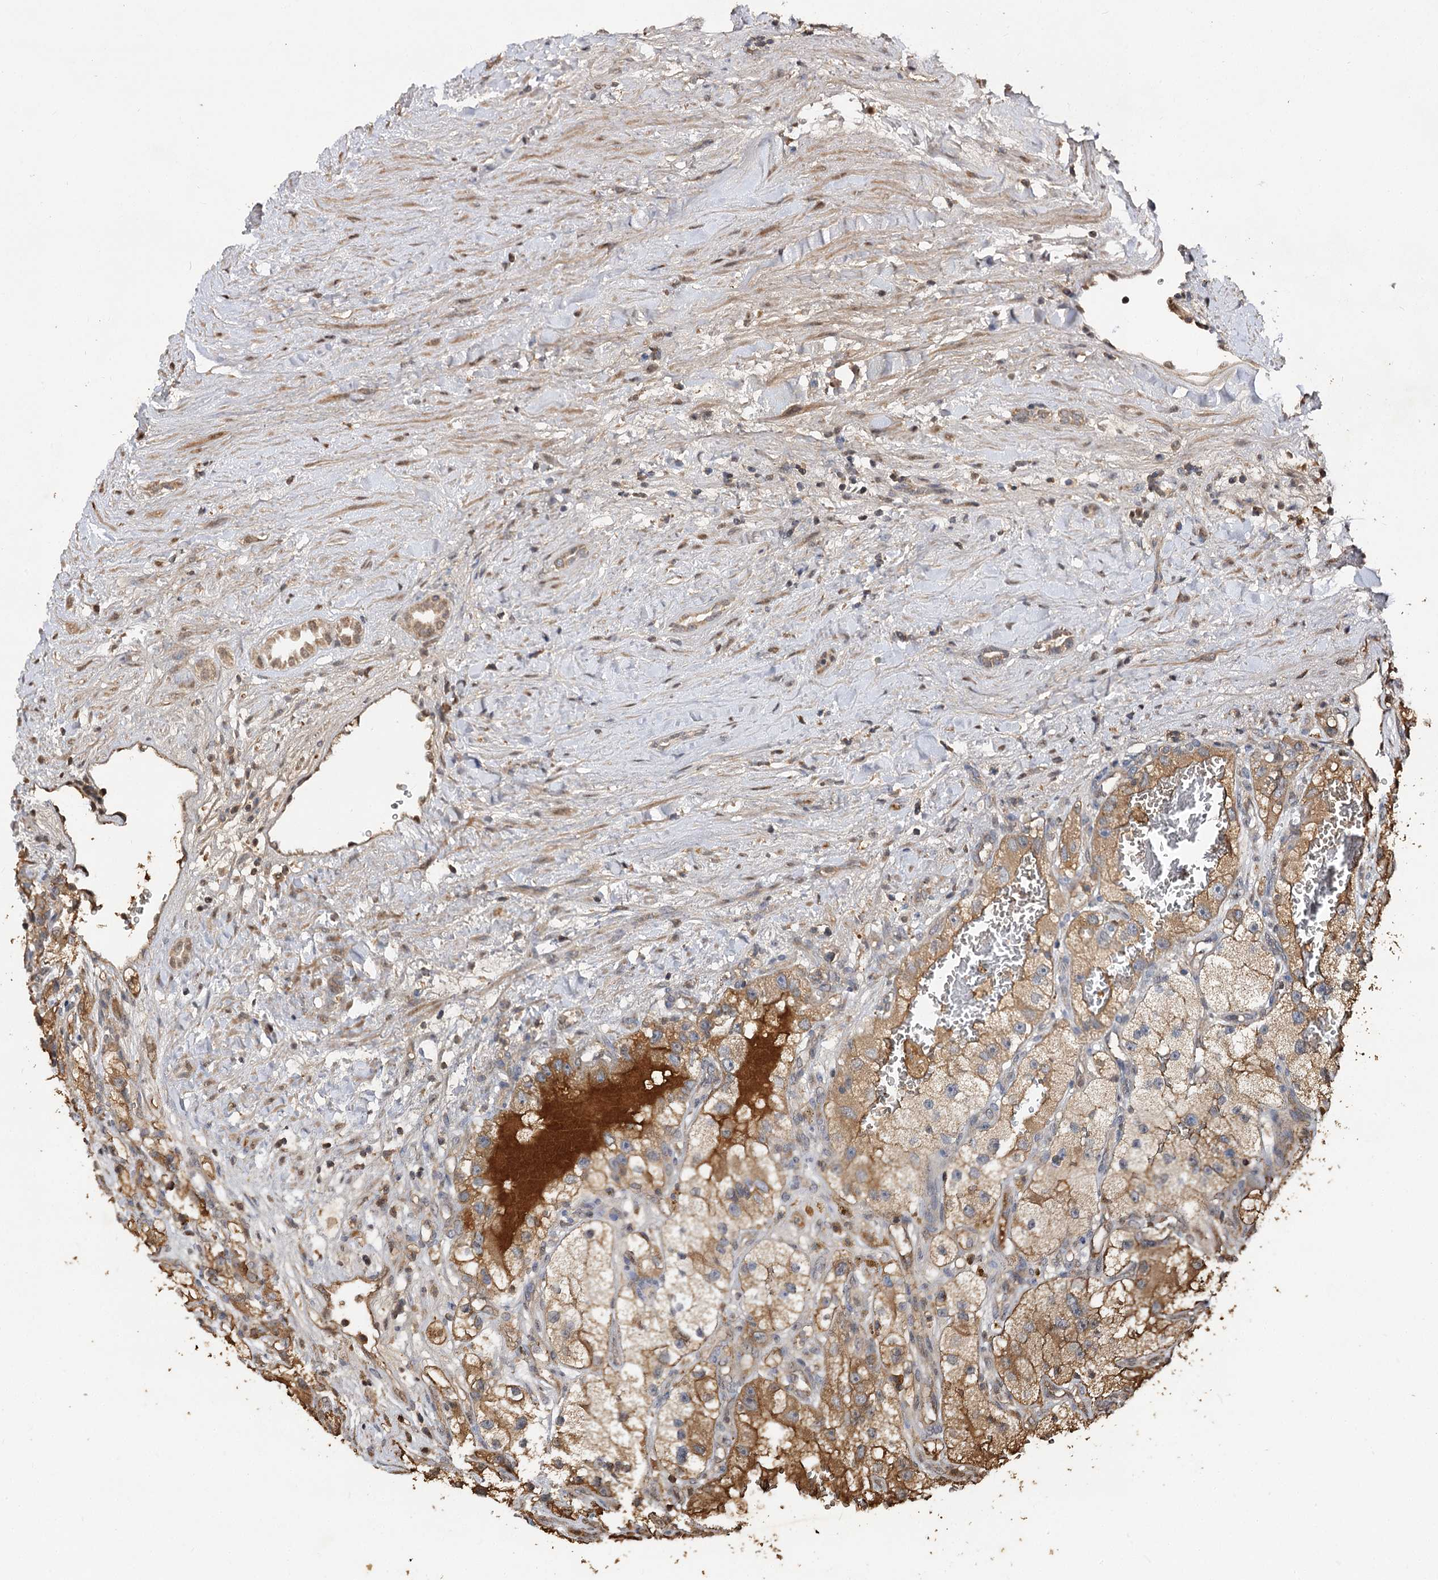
{"staining": {"intensity": "moderate", "quantity": ">75%", "location": "cytoplasmic/membranous"}, "tissue": "renal cancer", "cell_type": "Tumor cells", "image_type": "cancer", "snomed": [{"axis": "morphology", "description": "Adenocarcinoma, NOS"}, {"axis": "topography", "description": "Kidney"}], "caption": "Renal adenocarcinoma stained for a protein (brown) shows moderate cytoplasmic/membranous positive staining in about >75% of tumor cells.", "gene": "ARL13A", "patient": {"sex": "female", "age": 57}}